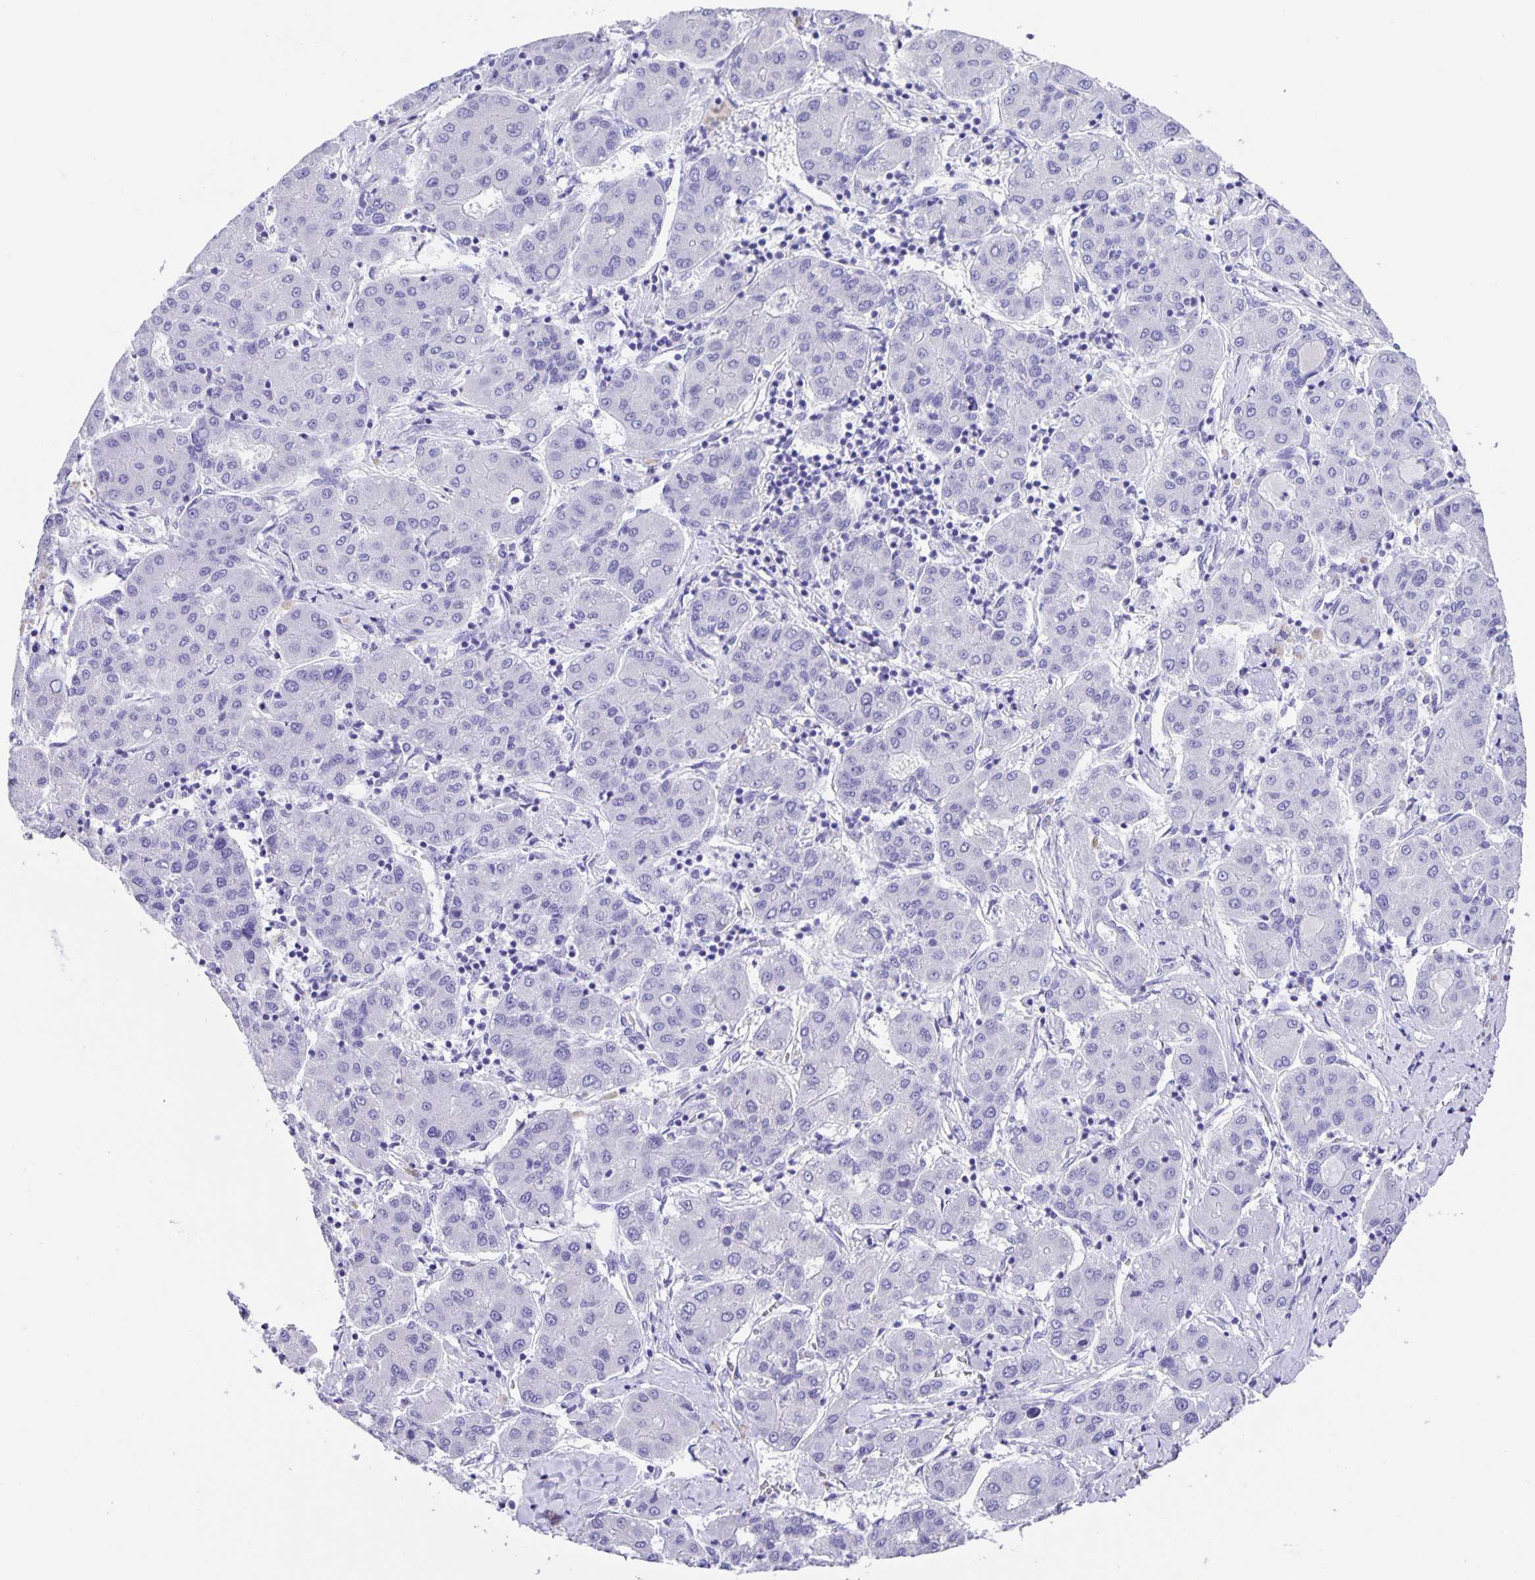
{"staining": {"intensity": "negative", "quantity": "none", "location": "none"}, "tissue": "liver cancer", "cell_type": "Tumor cells", "image_type": "cancer", "snomed": [{"axis": "morphology", "description": "Carcinoma, Hepatocellular, NOS"}, {"axis": "topography", "description": "Liver"}], "caption": "Immunohistochemical staining of human liver cancer (hepatocellular carcinoma) shows no significant staining in tumor cells.", "gene": "GUCA2A", "patient": {"sex": "male", "age": 65}}